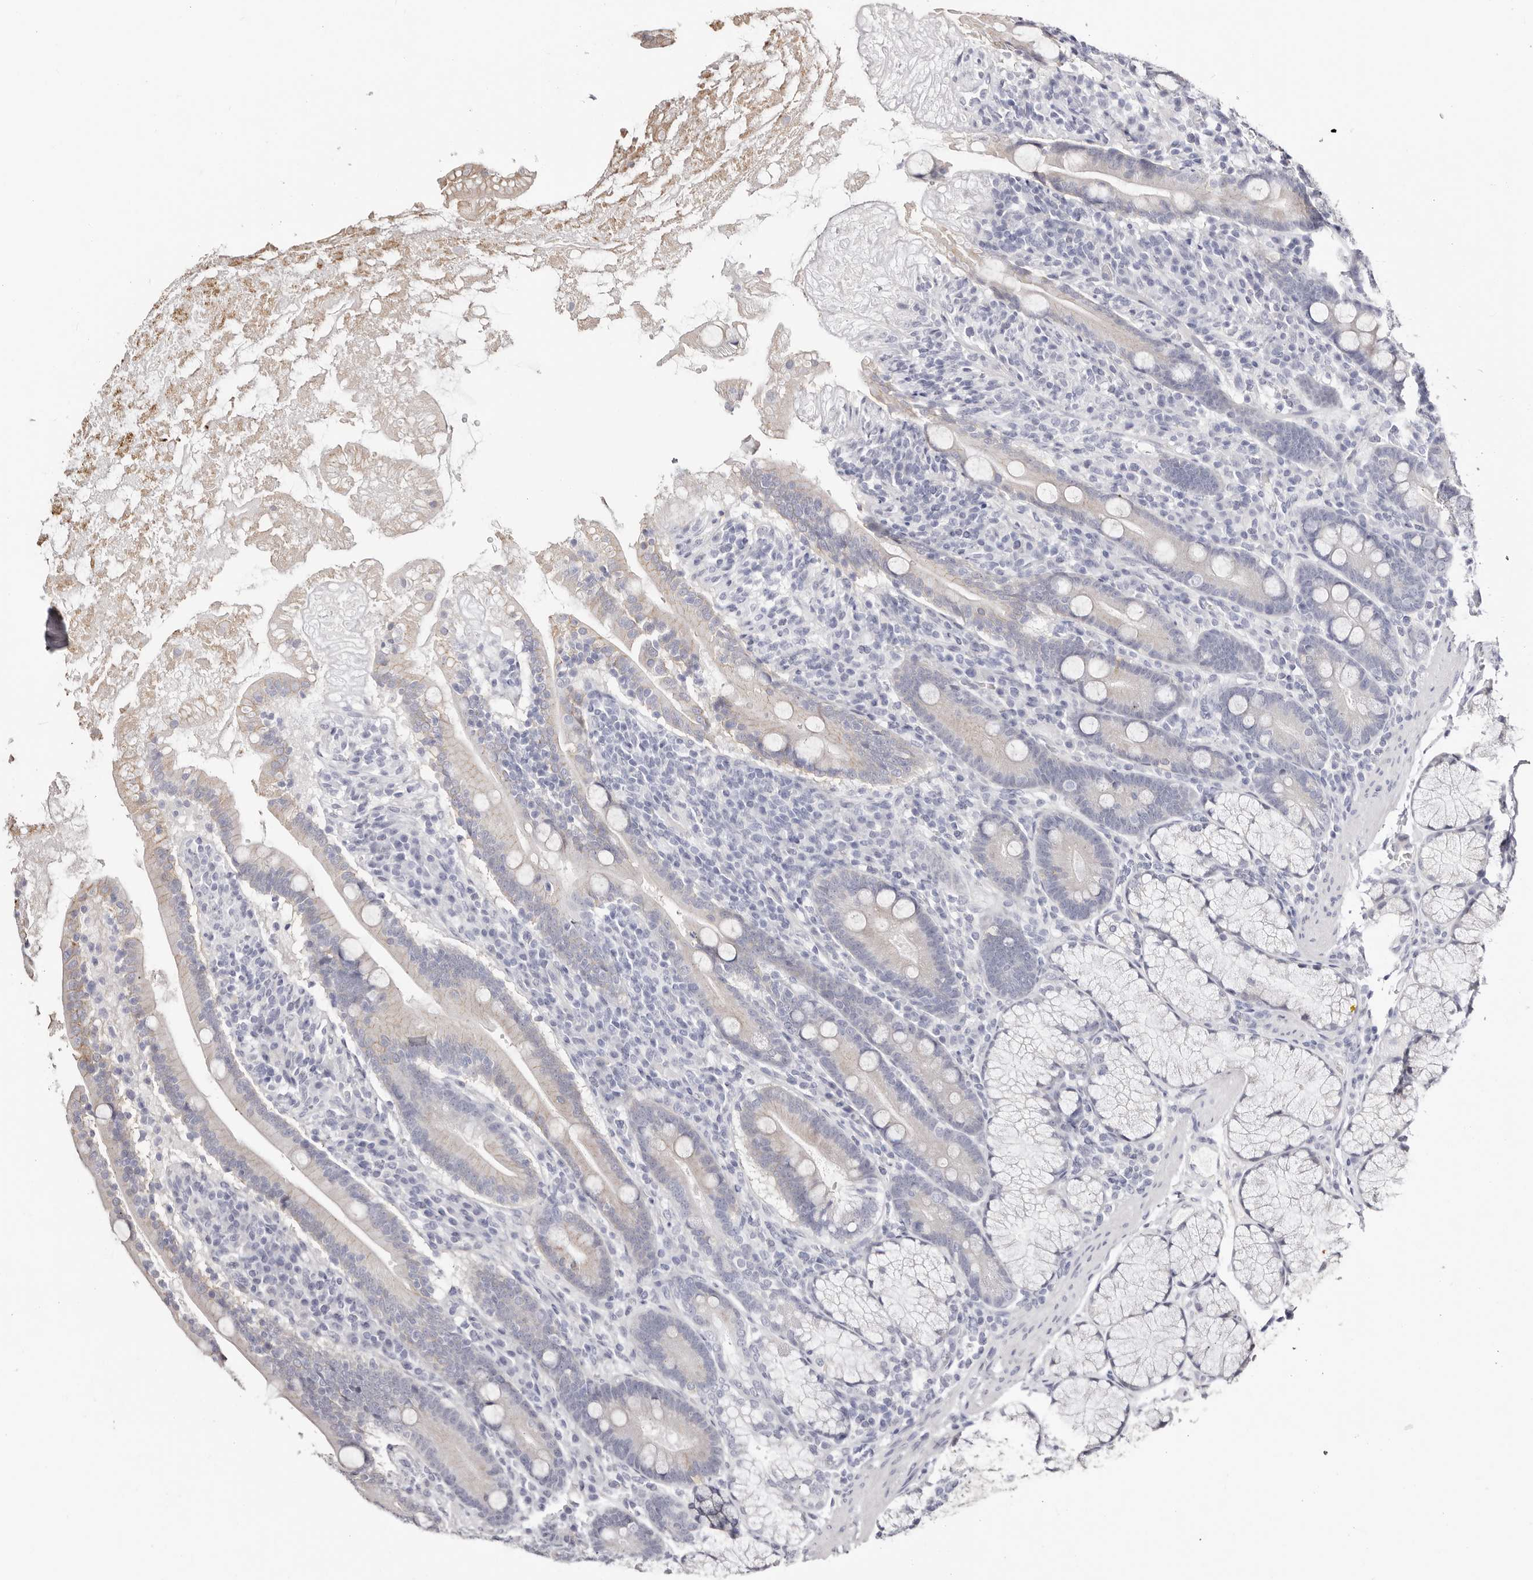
{"staining": {"intensity": "negative", "quantity": "none", "location": "none"}, "tissue": "duodenum", "cell_type": "Glandular cells", "image_type": "normal", "snomed": [{"axis": "morphology", "description": "Normal tissue, NOS"}, {"axis": "topography", "description": "Duodenum"}], "caption": "An immunohistochemistry (IHC) micrograph of unremarkable duodenum is shown. There is no staining in glandular cells of duodenum.", "gene": "AKNAD1", "patient": {"sex": "male", "age": 35}}